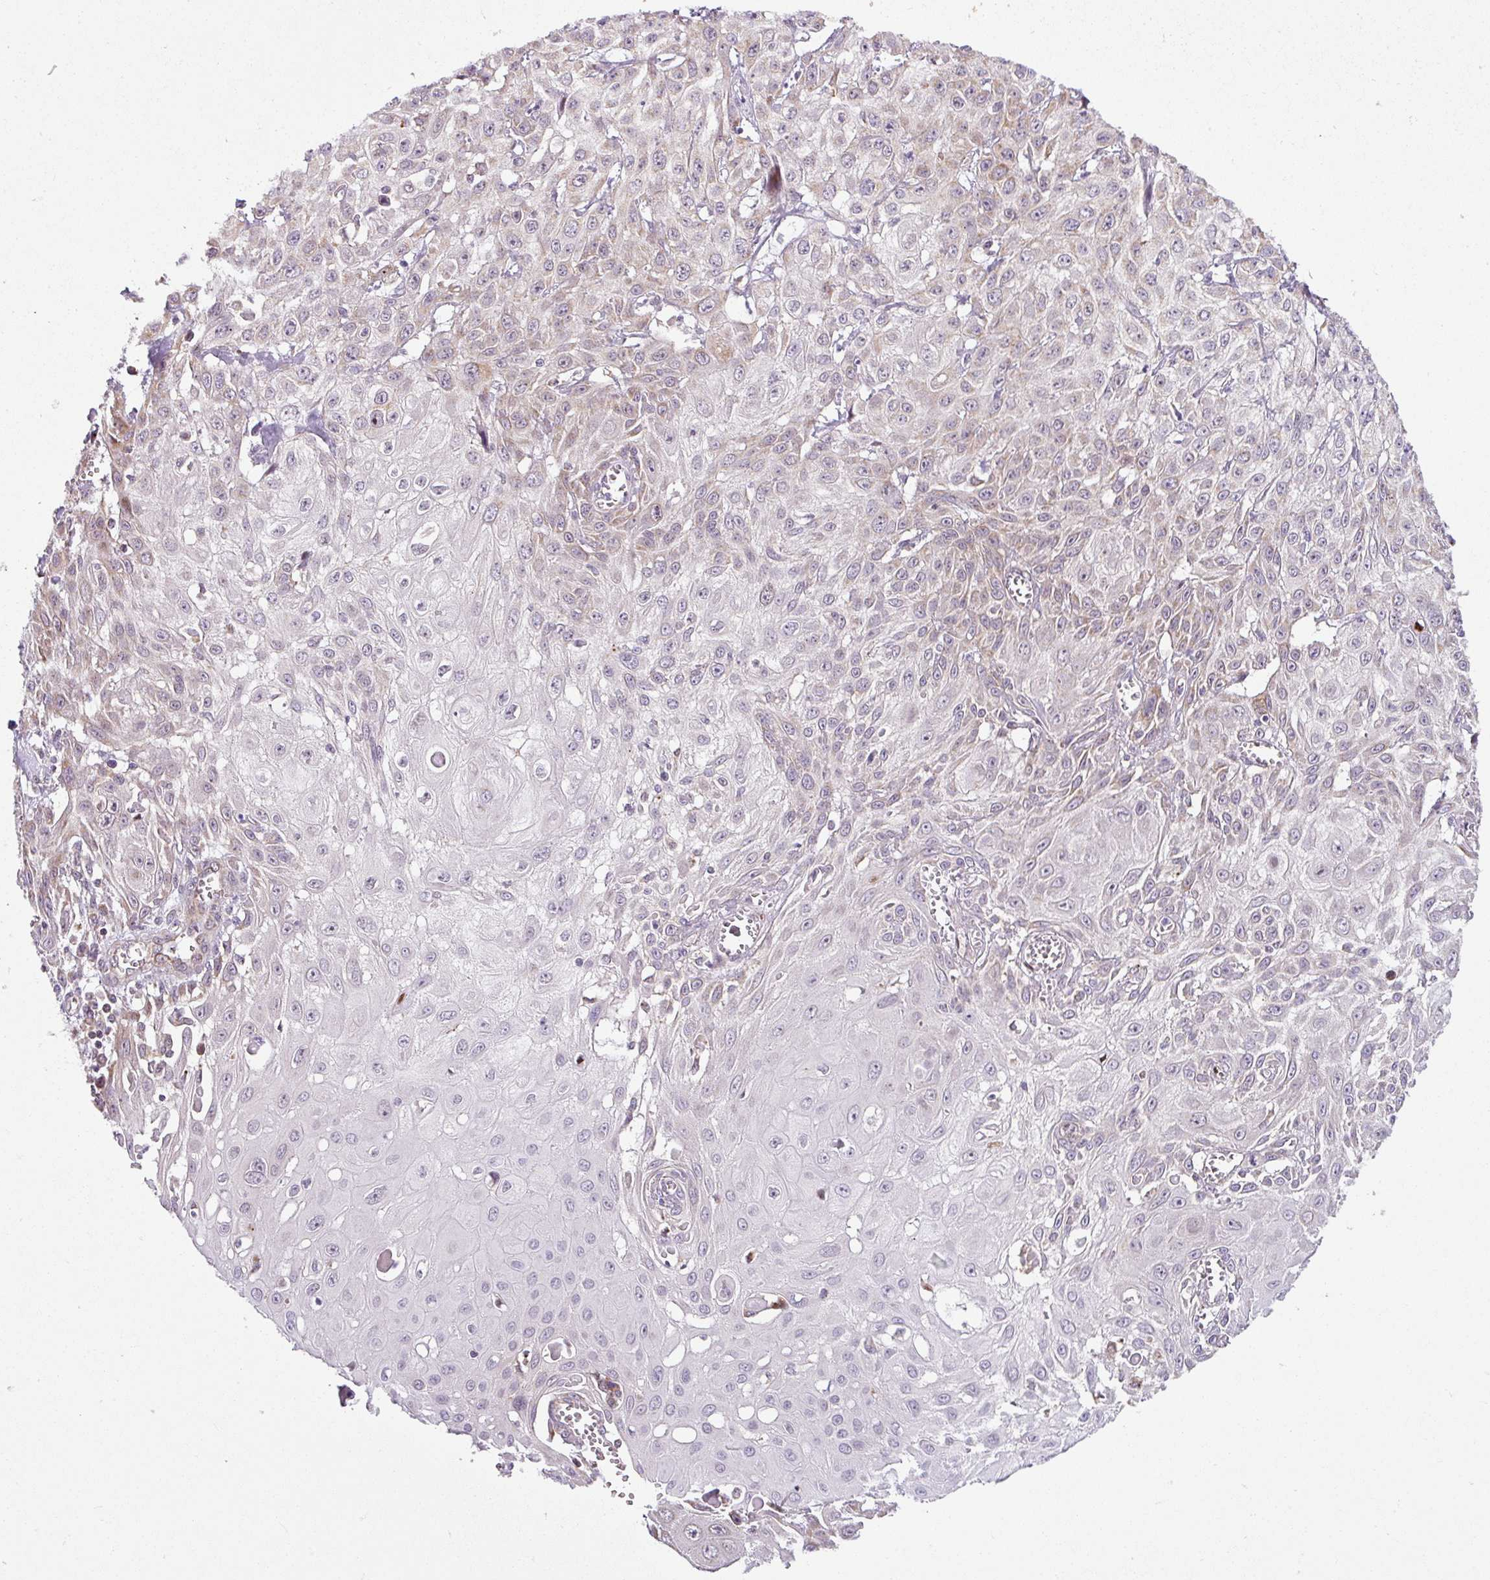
{"staining": {"intensity": "moderate", "quantity": "25%-75%", "location": "cytoplasmic/membranous"}, "tissue": "skin cancer", "cell_type": "Tumor cells", "image_type": "cancer", "snomed": [{"axis": "morphology", "description": "Squamous cell carcinoma, NOS"}, {"axis": "topography", "description": "Skin"}, {"axis": "topography", "description": "Vulva"}], "caption": "Human squamous cell carcinoma (skin) stained with a brown dye reveals moderate cytoplasmic/membranous positive staining in approximately 25%-75% of tumor cells.", "gene": "SARS2", "patient": {"sex": "female", "age": 71}}